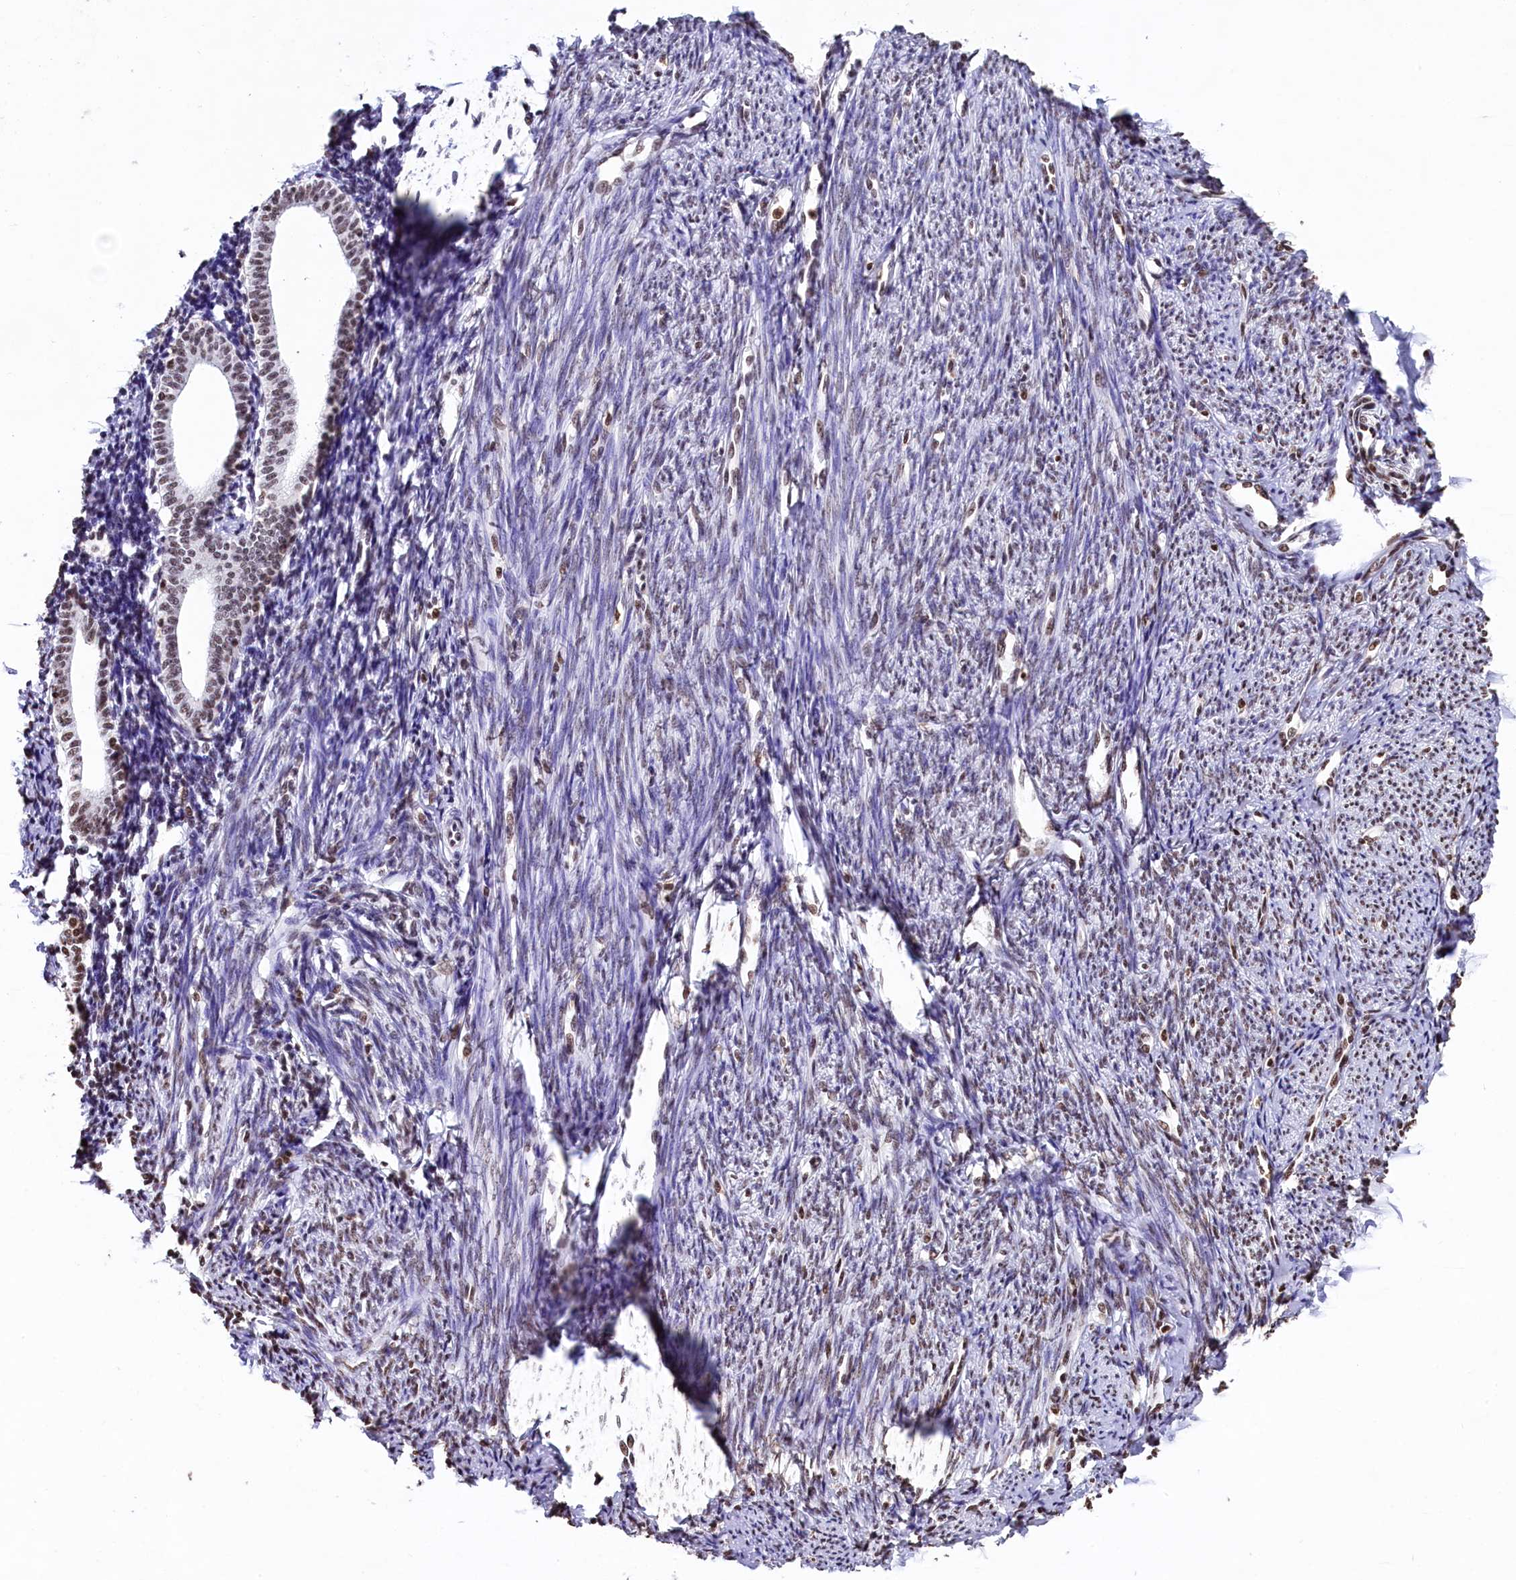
{"staining": {"intensity": "moderate", "quantity": "<25%", "location": "nuclear"}, "tissue": "endometrium", "cell_type": "Cells in endometrial stroma", "image_type": "normal", "snomed": [{"axis": "morphology", "description": "Normal tissue, NOS"}, {"axis": "topography", "description": "Endometrium"}], "caption": "Moderate nuclear protein staining is appreciated in approximately <25% of cells in endometrial stroma in endometrium.", "gene": "SNRPD2", "patient": {"sex": "female", "age": 56}}